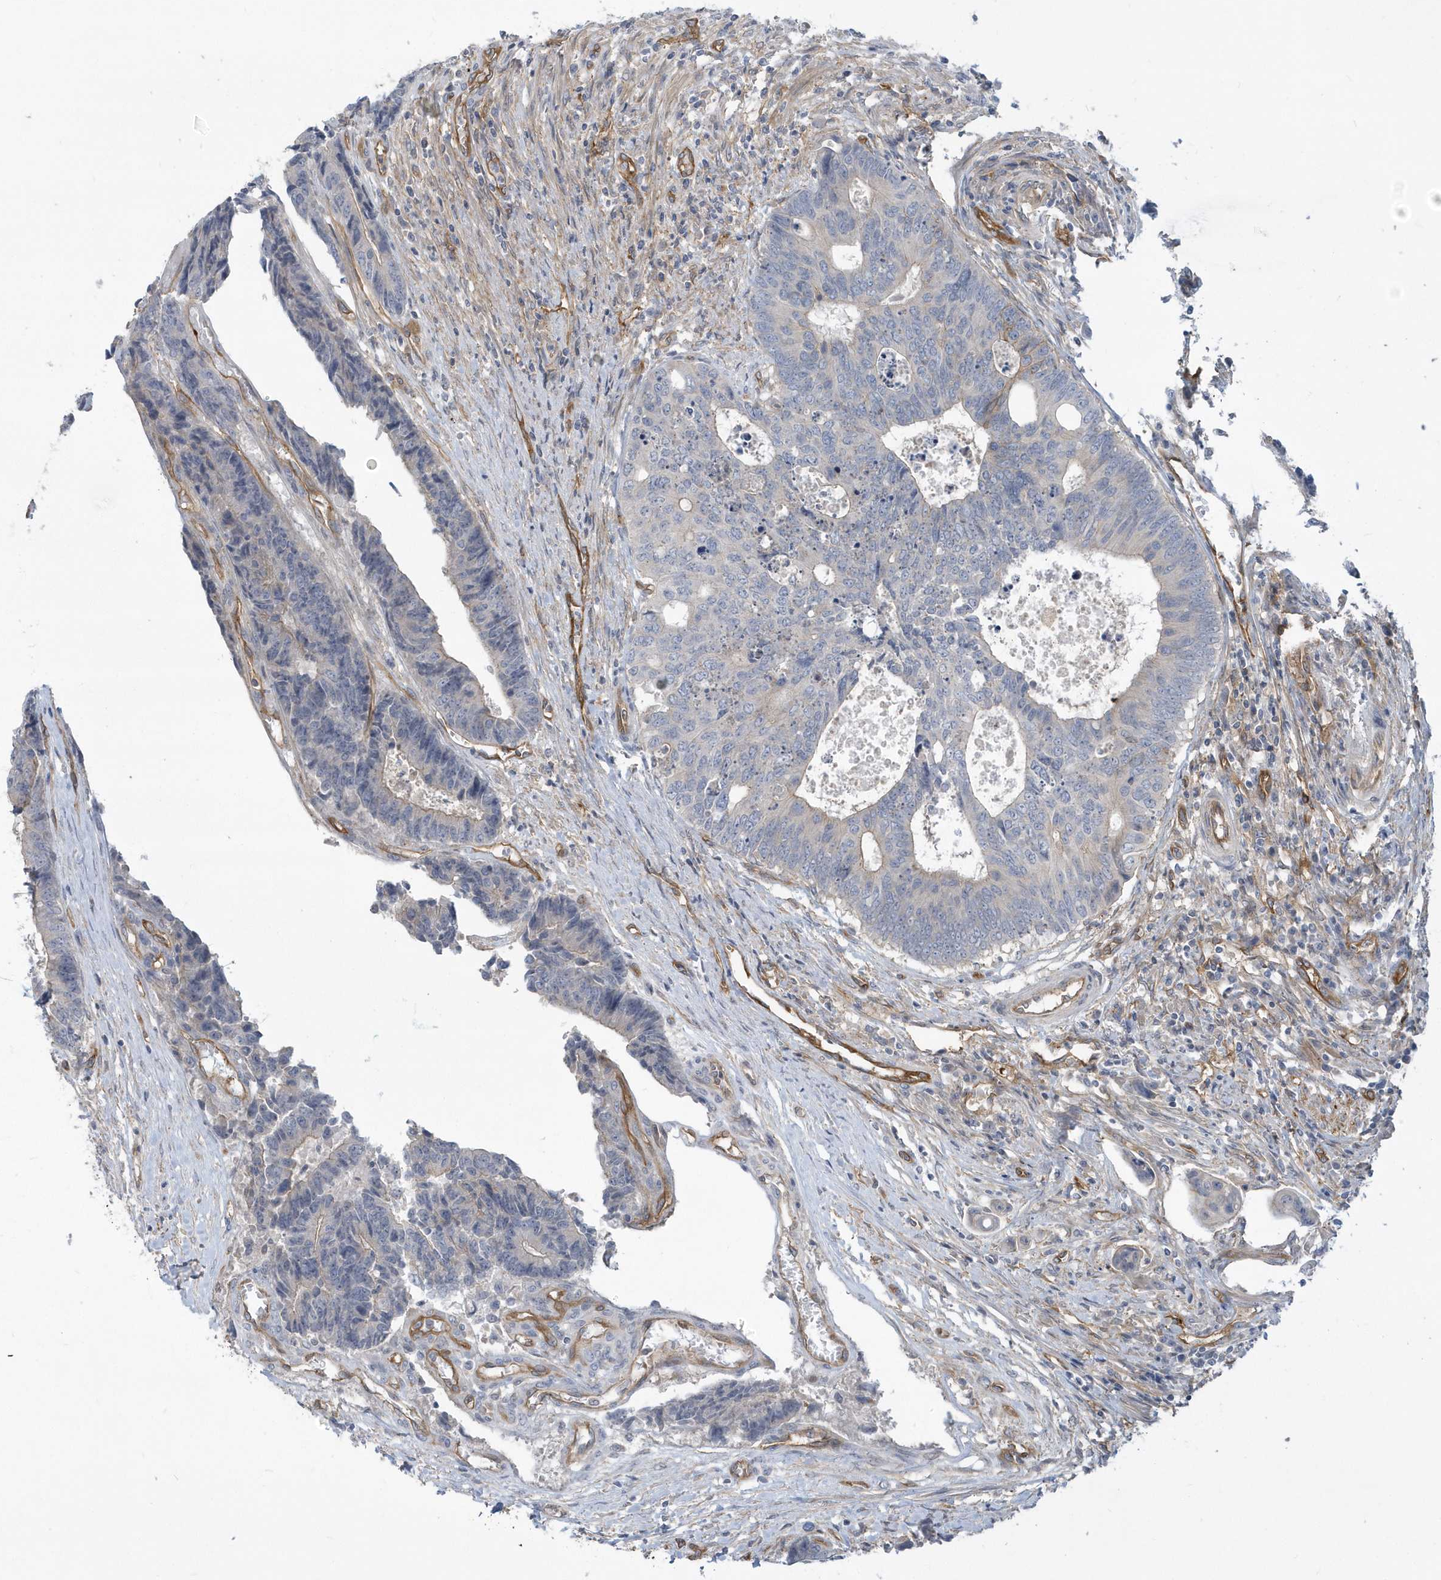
{"staining": {"intensity": "negative", "quantity": "none", "location": "none"}, "tissue": "colorectal cancer", "cell_type": "Tumor cells", "image_type": "cancer", "snomed": [{"axis": "morphology", "description": "Adenocarcinoma, NOS"}, {"axis": "topography", "description": "Rectum"}], "caption": "The IHC micrograph has no significant positivity in tumor cells of colorectal adenocarcinoma tissue.", "gene": "RAI14", "patient": {"sex": "male", "age": 84}}